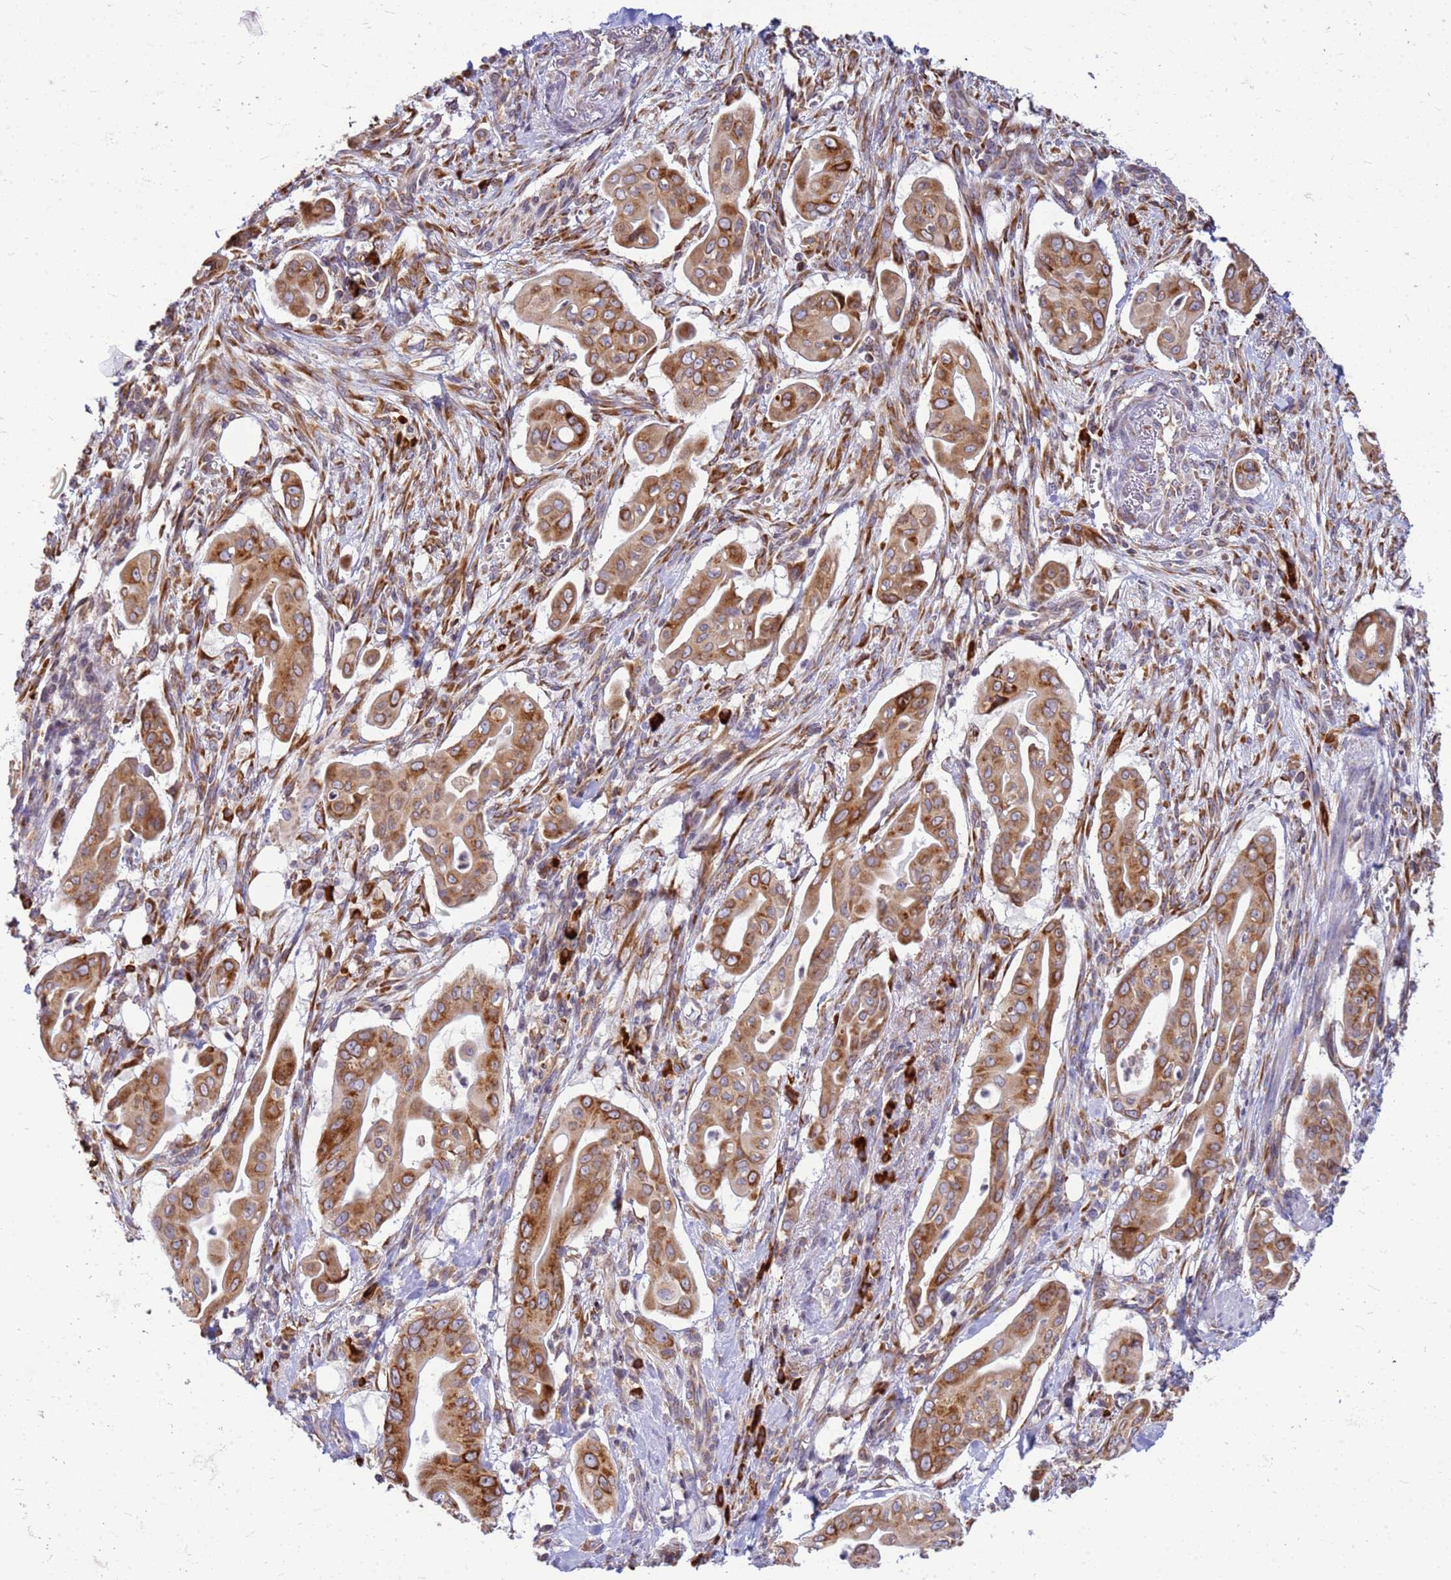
{"staining": {"intensity": "strong", "quantity": ">75%", "location": "cytoplasmic/membranous"}, "tissue": "pancreatic cancer", "cell_type": "Tumor cells", "image_type": "cancer", "snomed": [{"axis": "morphology", "description": "Adenocarcinoma, NOS"}, {"axis": "topography", "description": "Pancreas"}], "caption": "About >75% of tumor cells in human pancreatic adenocarcinoma demonstrate strong cytoplasmic/membranous protein expression as visualized by brown immunohistochemical staining.", "gene": "SSR4", "patient": {"sex": "male", "age": 71}}